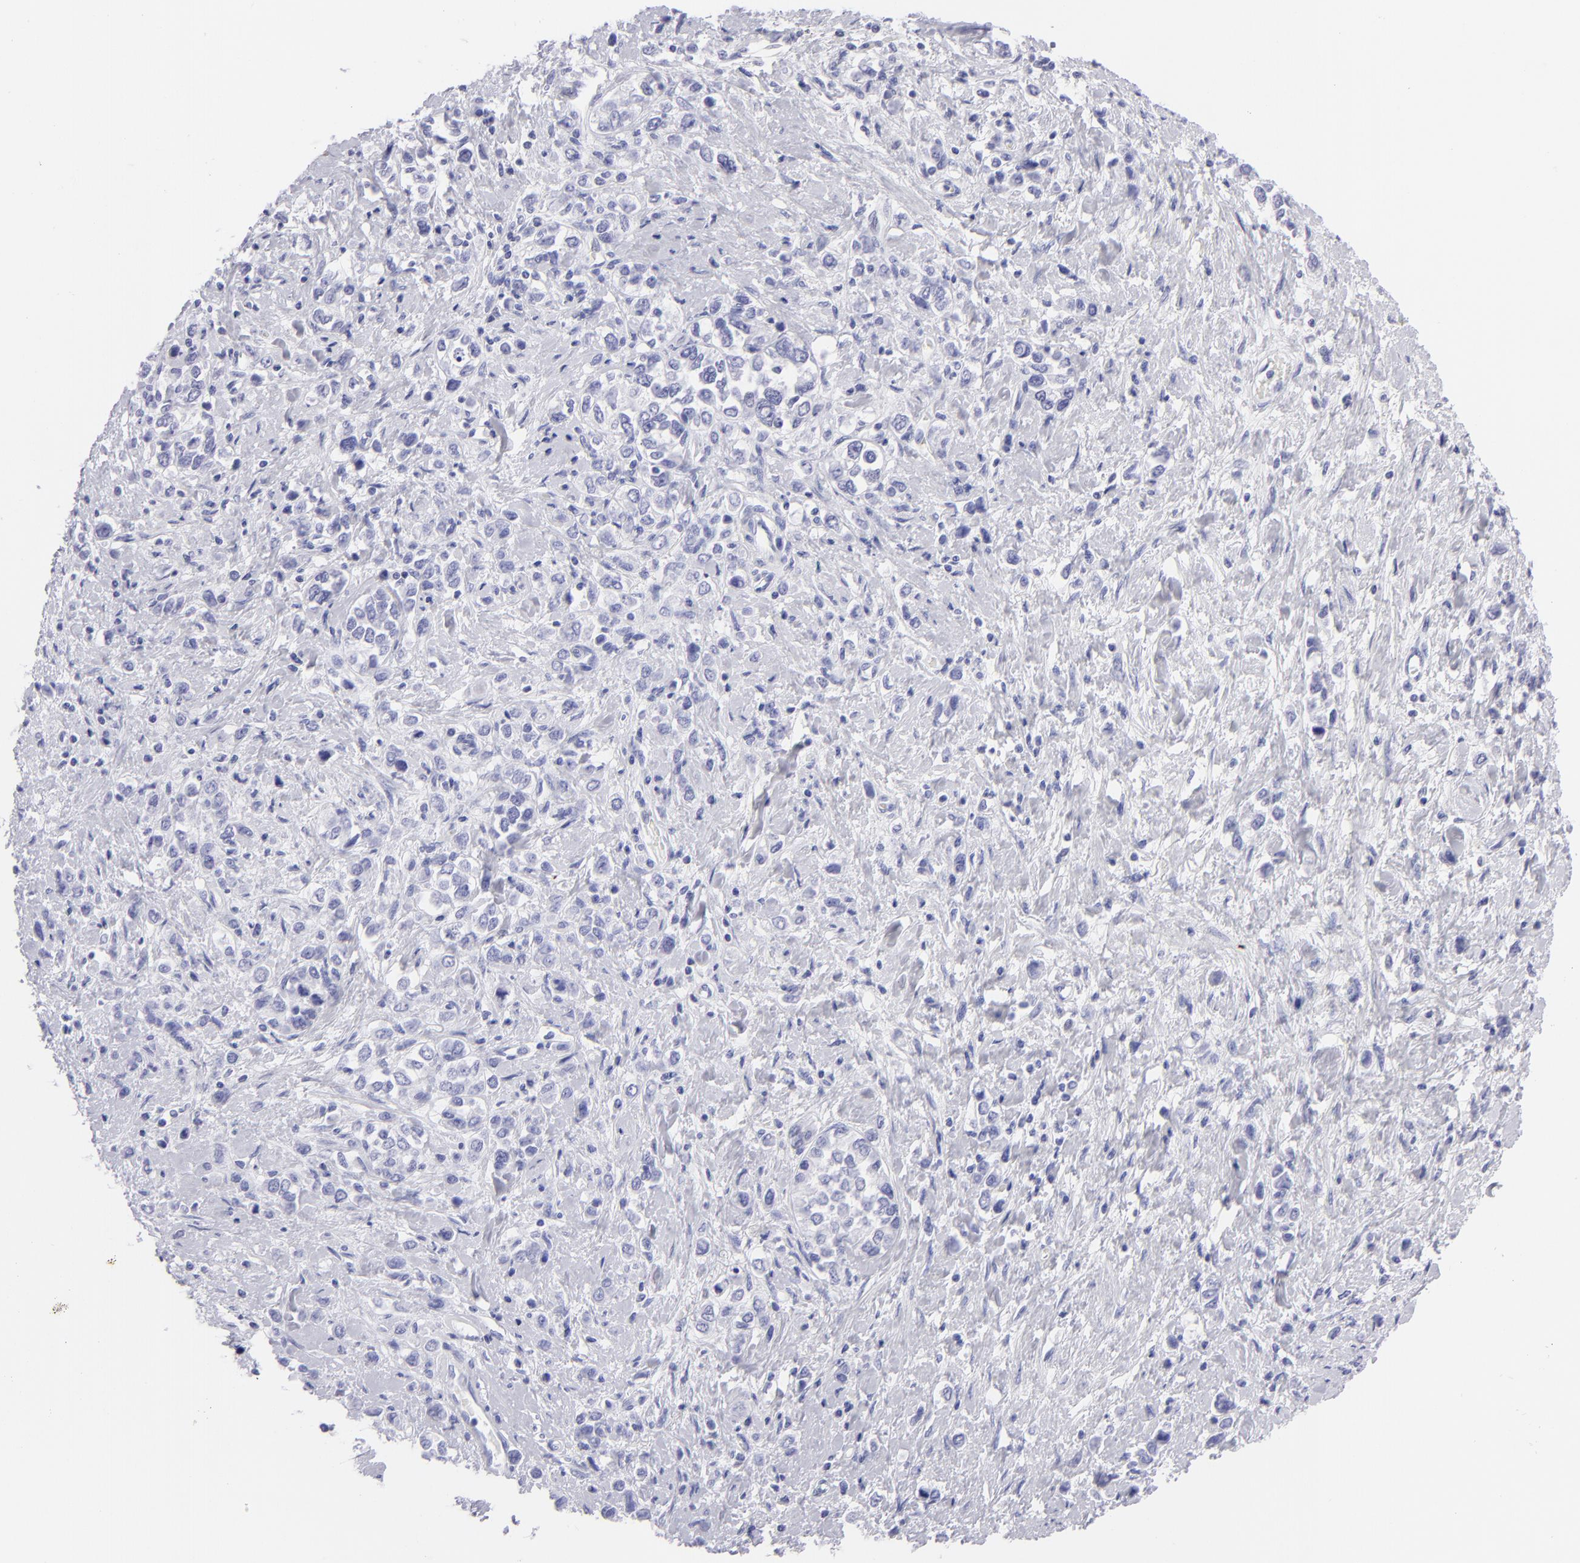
{"staining": {"intensity": "negative", "quantity": "none", "location": "none"}, "tissue": "stomach cancer", "cell_type": "Tumor cells", "image_type": "cancer", "snomed": [{"axis": "morphology", "description": "Adenocarcinoma, NOS"}, {"axis": "topography", "description": "Stomach, upper"}], "caption": "This is an IHC photomicrograph of human stomach cancer (adenocarcinoma). There is no expression in tumor cells.", "gene": "SLC1A2", "patient": {"sex": "male", "age": 76}}